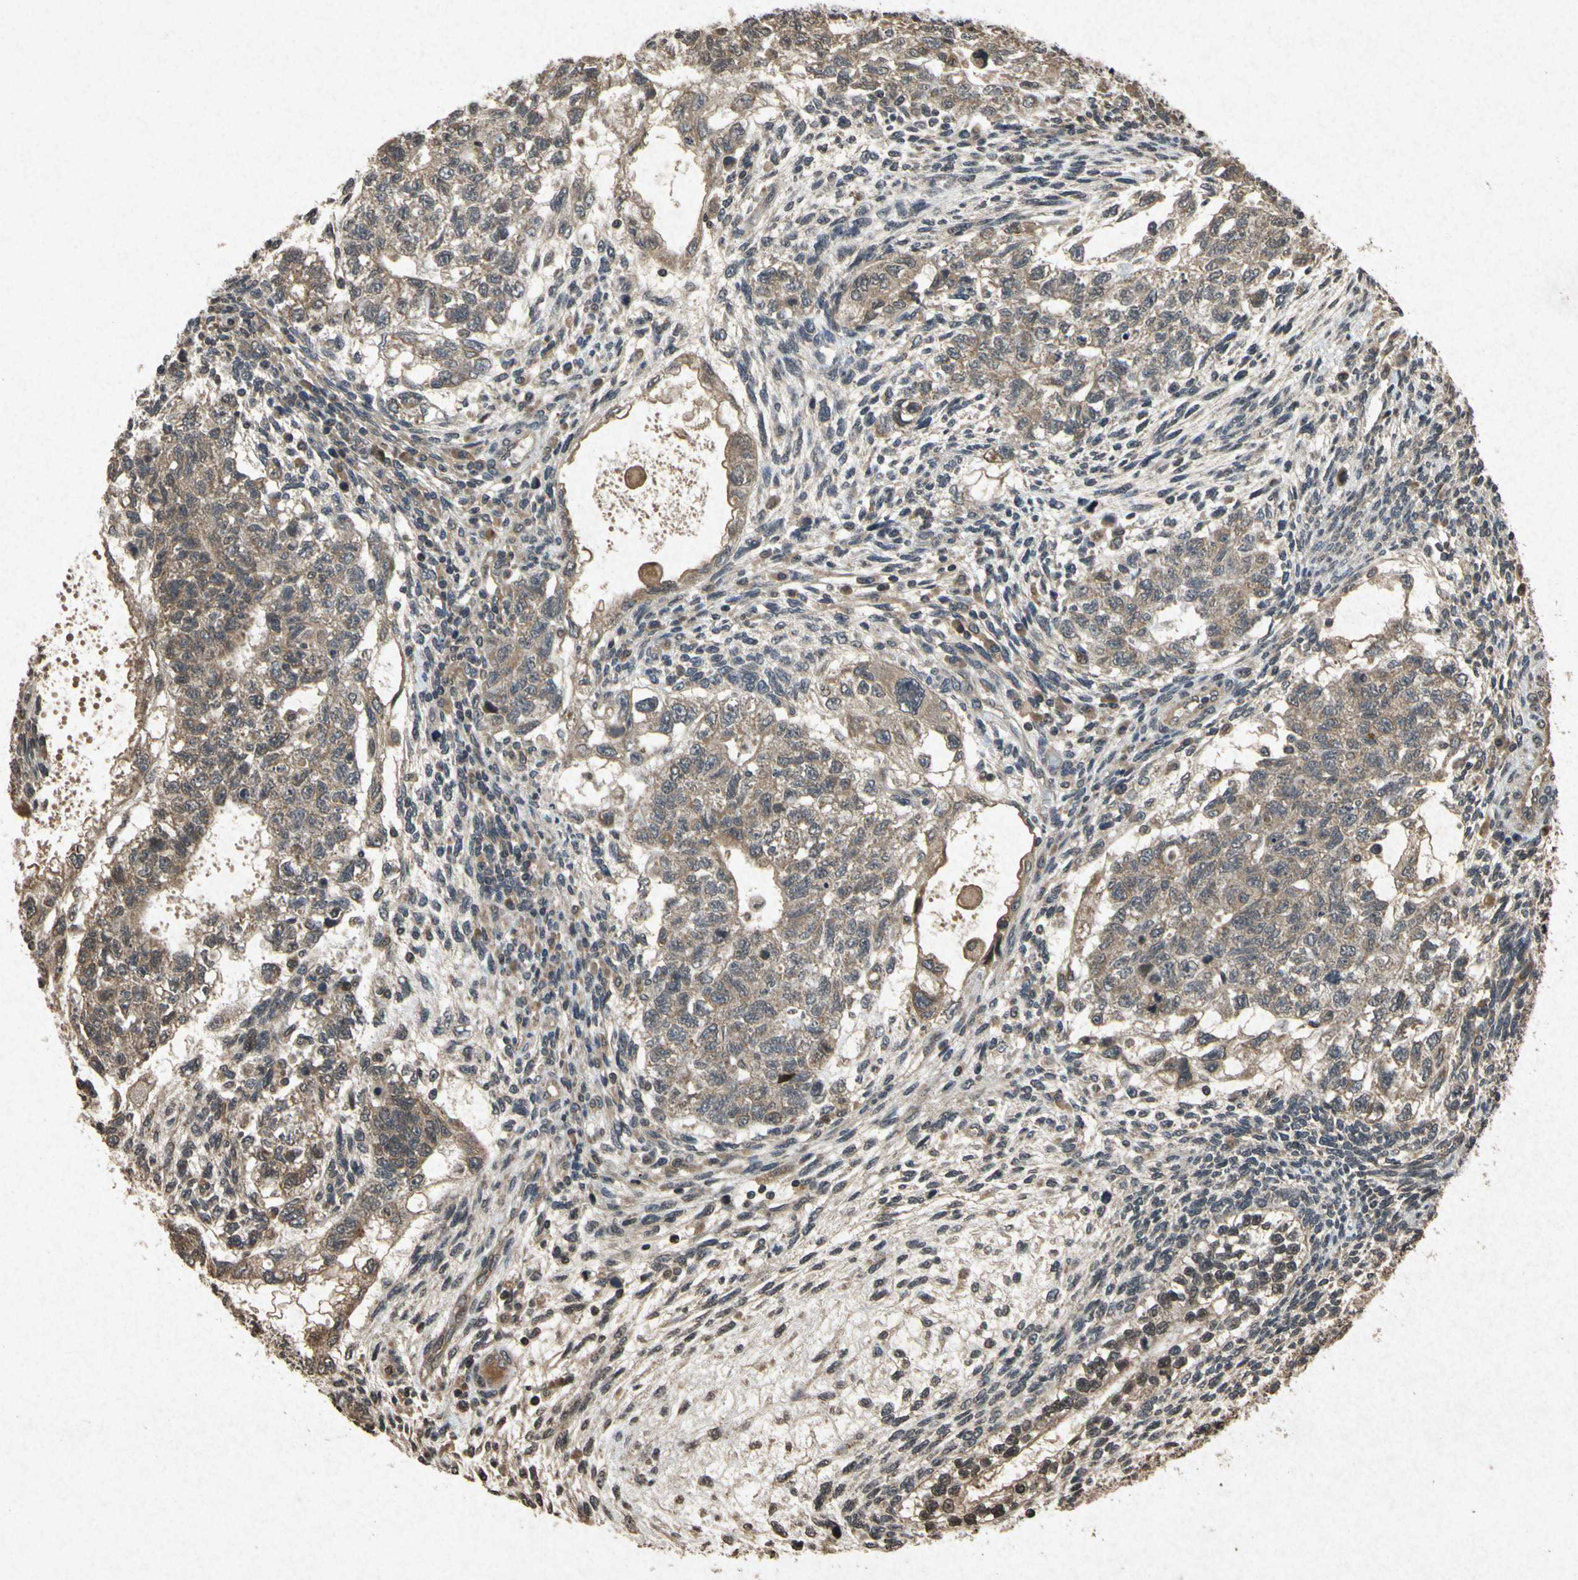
{"staining": {"intensity": "weak", "quantity": ">75%", "location": "cytoplasmic/membranous"}, "tissue": "testis cancer", "cell_type": "Tumor cells", "image_type": "cancer", "snomed": [{"axis": "morphology", "description": "Normal tissue, NOS"}, {"axis": "morphology", "description": "Carcinoma, Embryonal, NOS"}, {"axis": "topography", "description": "Testis"}], "caption": "Testis embryonal carcinoma stained with a protein marker displays weak staining in tumor cells.", "gene": "ATP6V1H", "patient": {"sex": "male", "age": 36}}